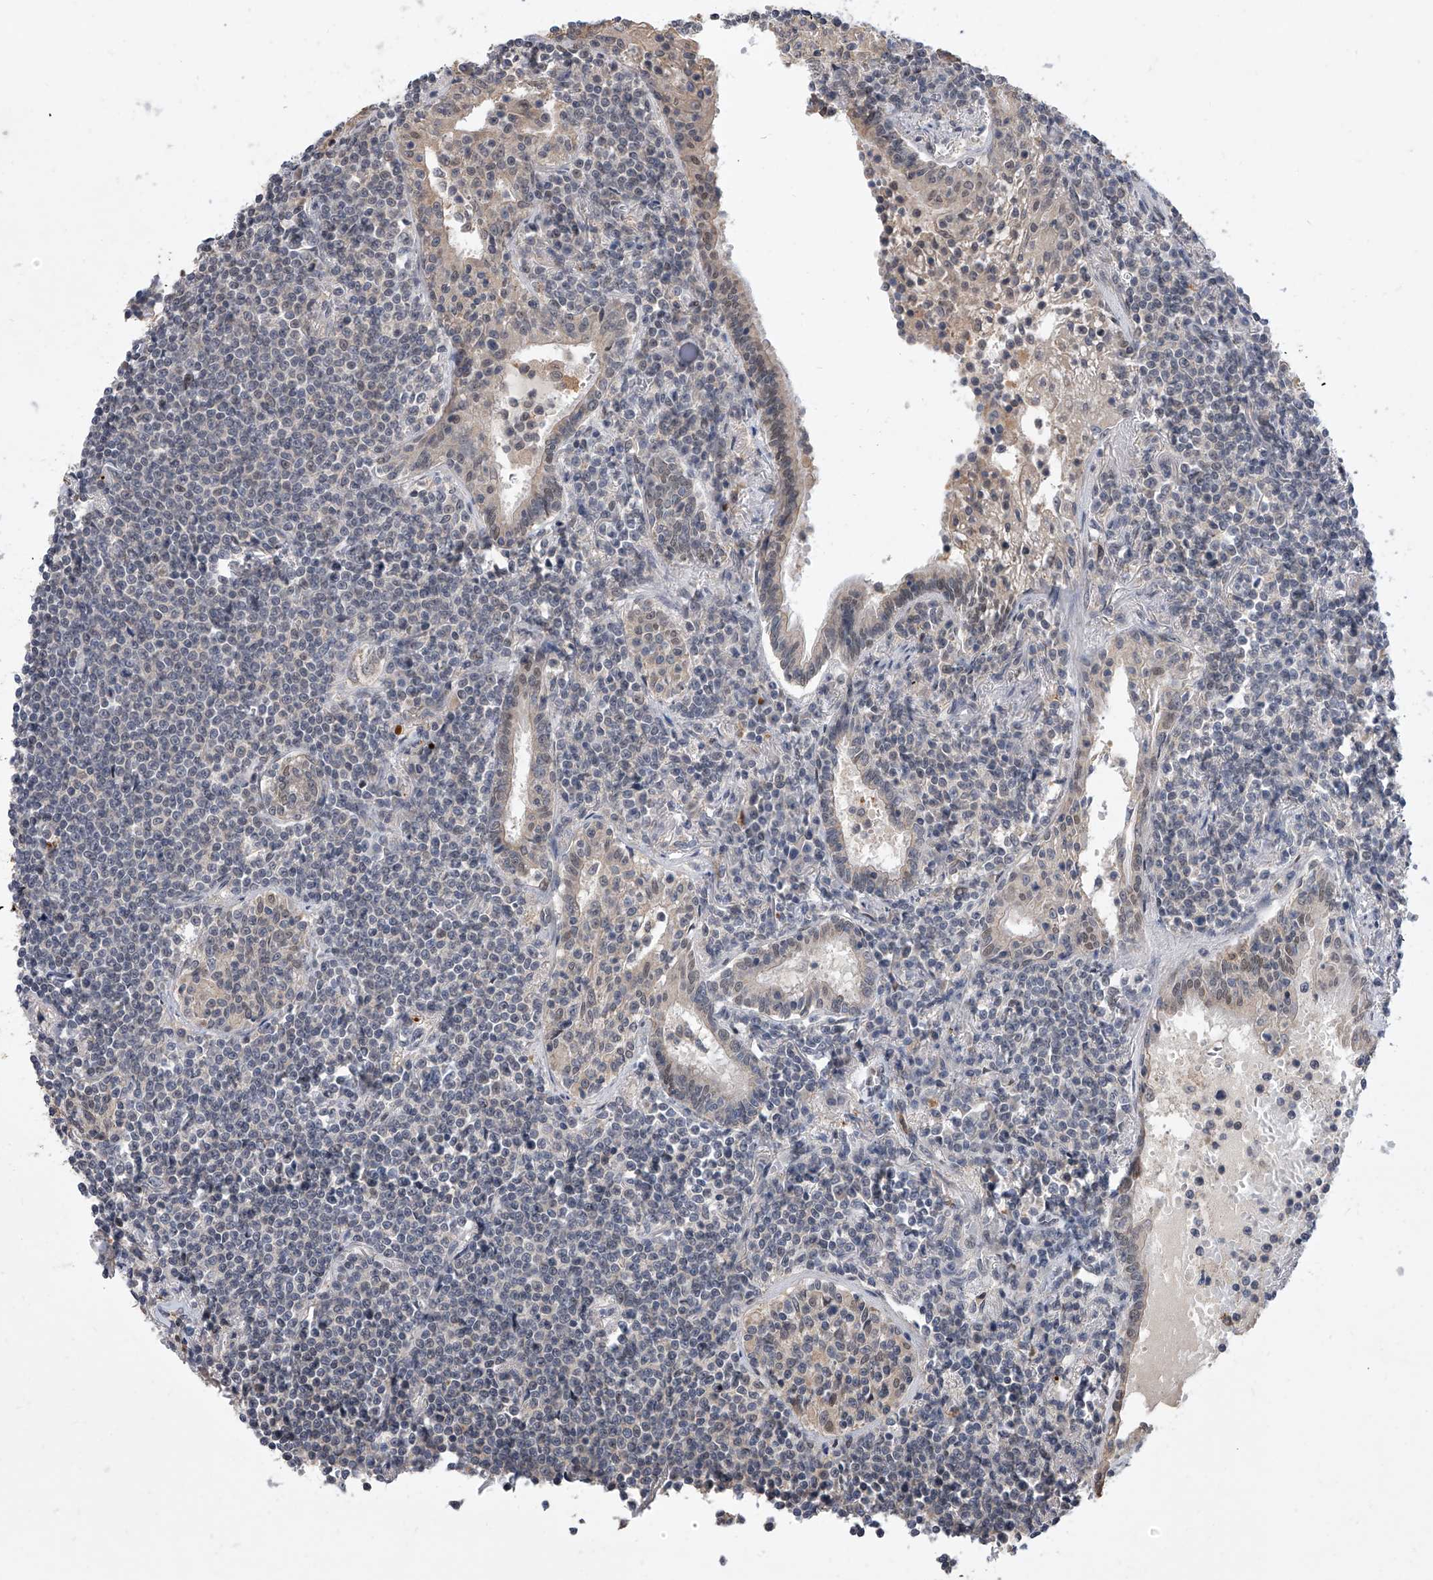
{"staining": {"intensity": "negative", "quantity": "none", "location": "none"}, "tissue": "lymphoma", "cell_type": "Tumor cells", "image_type": "cancer", "snomed": [{"axis": "morphology", "description": "Malignant lymphoma, non-Hodgkin's type, Low grade"}, {"axis": "topography", "description": "Lung"}], "caption": "Immunohistochemical staining of human malignant lymphoma, non-Hodgkin's type (low-grade) reveals no significant expression in tumor cells.", "gene": "BHLHE23", "patient": {"sex": "female", "age": 71}}